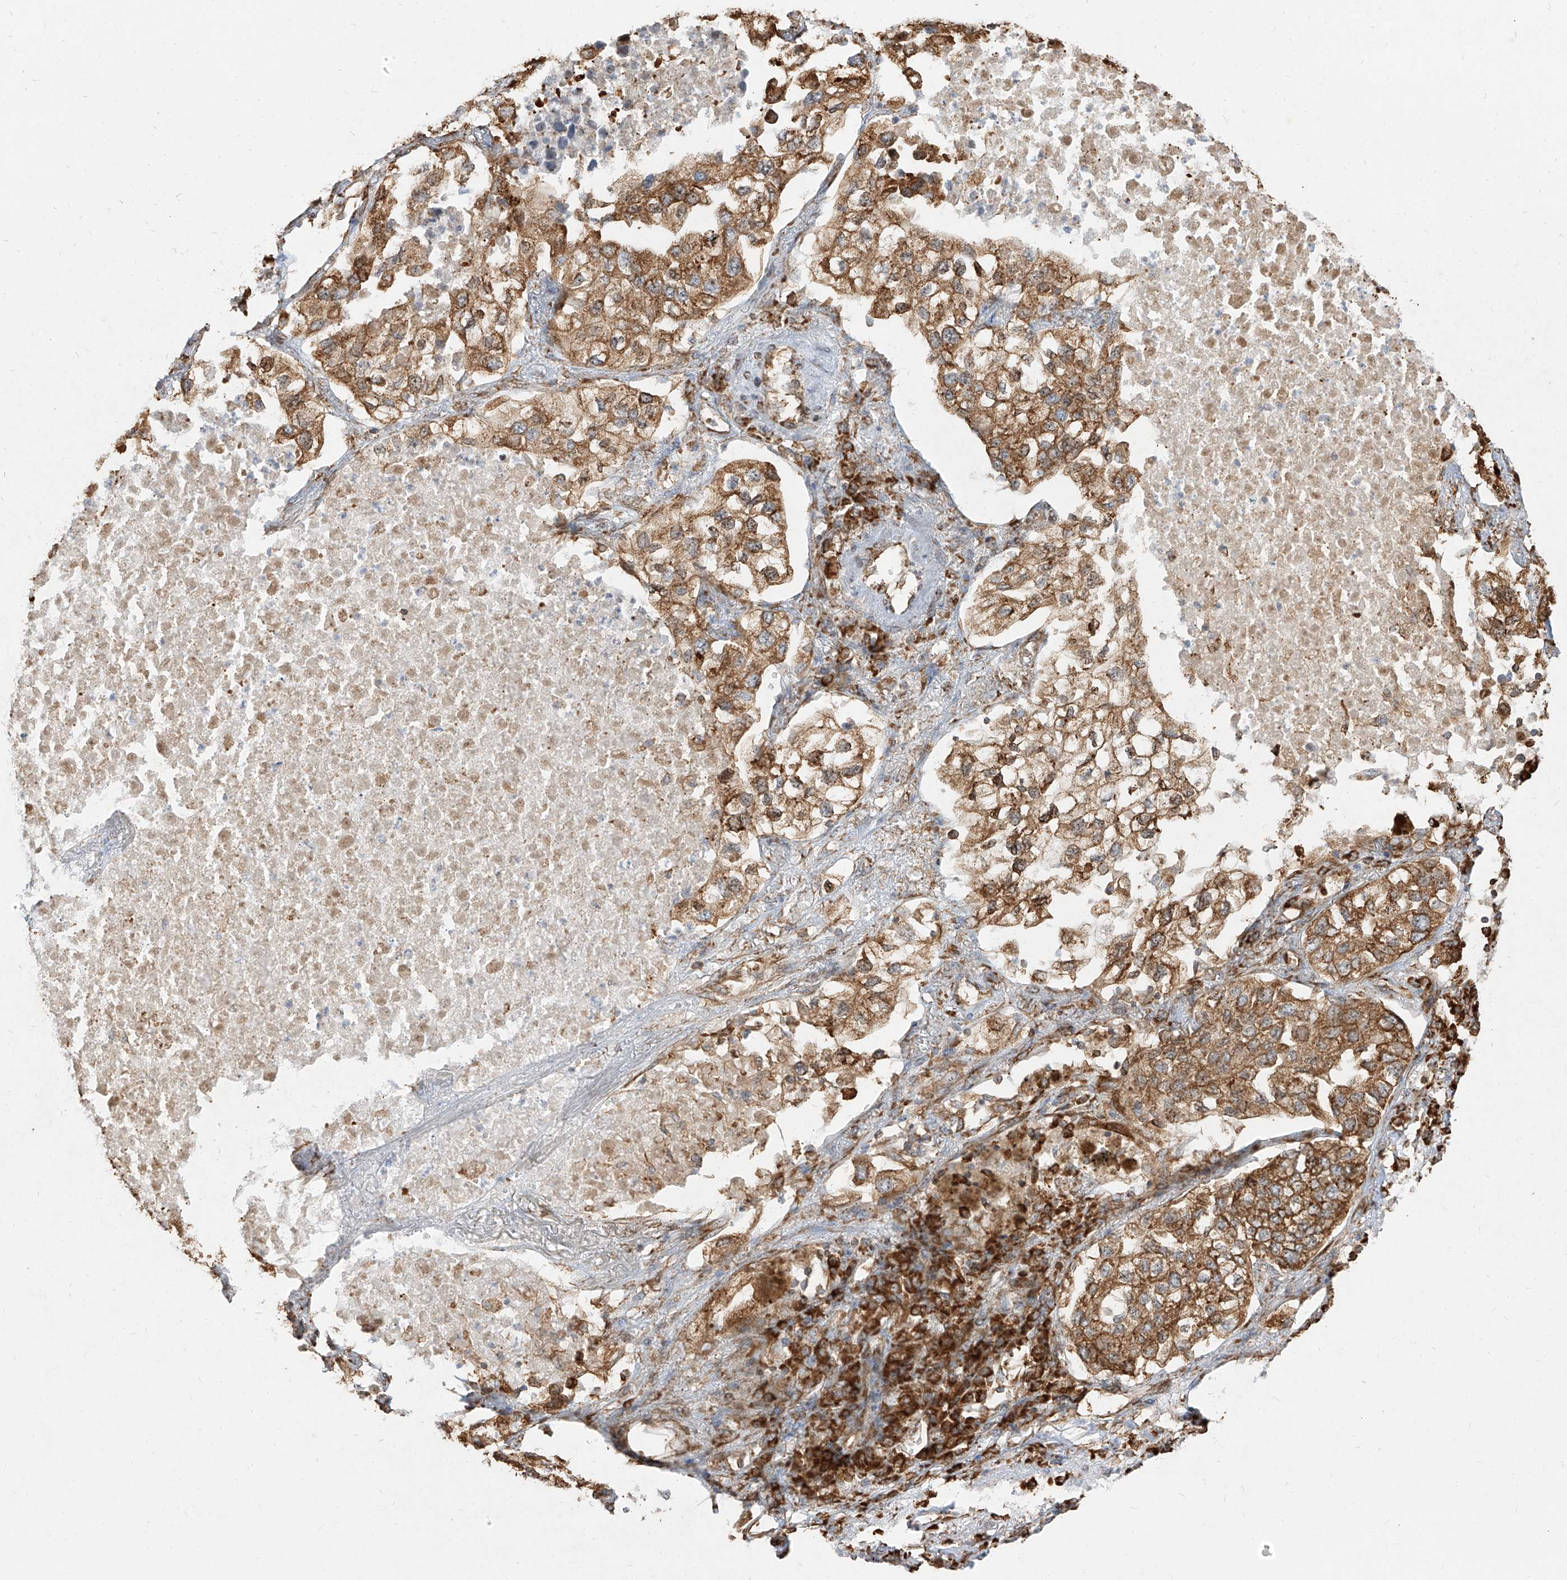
{"staining": {"intensity": "moderate", "quantity": ">75%", "location": "cytoplasmic/membranous"}, "tissue": "lung cancer", "cell_type": "Tumor cells", "image_type": "cancer", "snomed": [{"axis": "morphology", "description": "Adenocarcinoma, NOS"}, {"axis": "topography", "description": "Lung"}], "caption": "Human lung adenocarcinoma stained with a protein marker displays moderate staining in tumor cells.", "gene": "RPS25", "patient": {"sex": "male", "age": 63}}